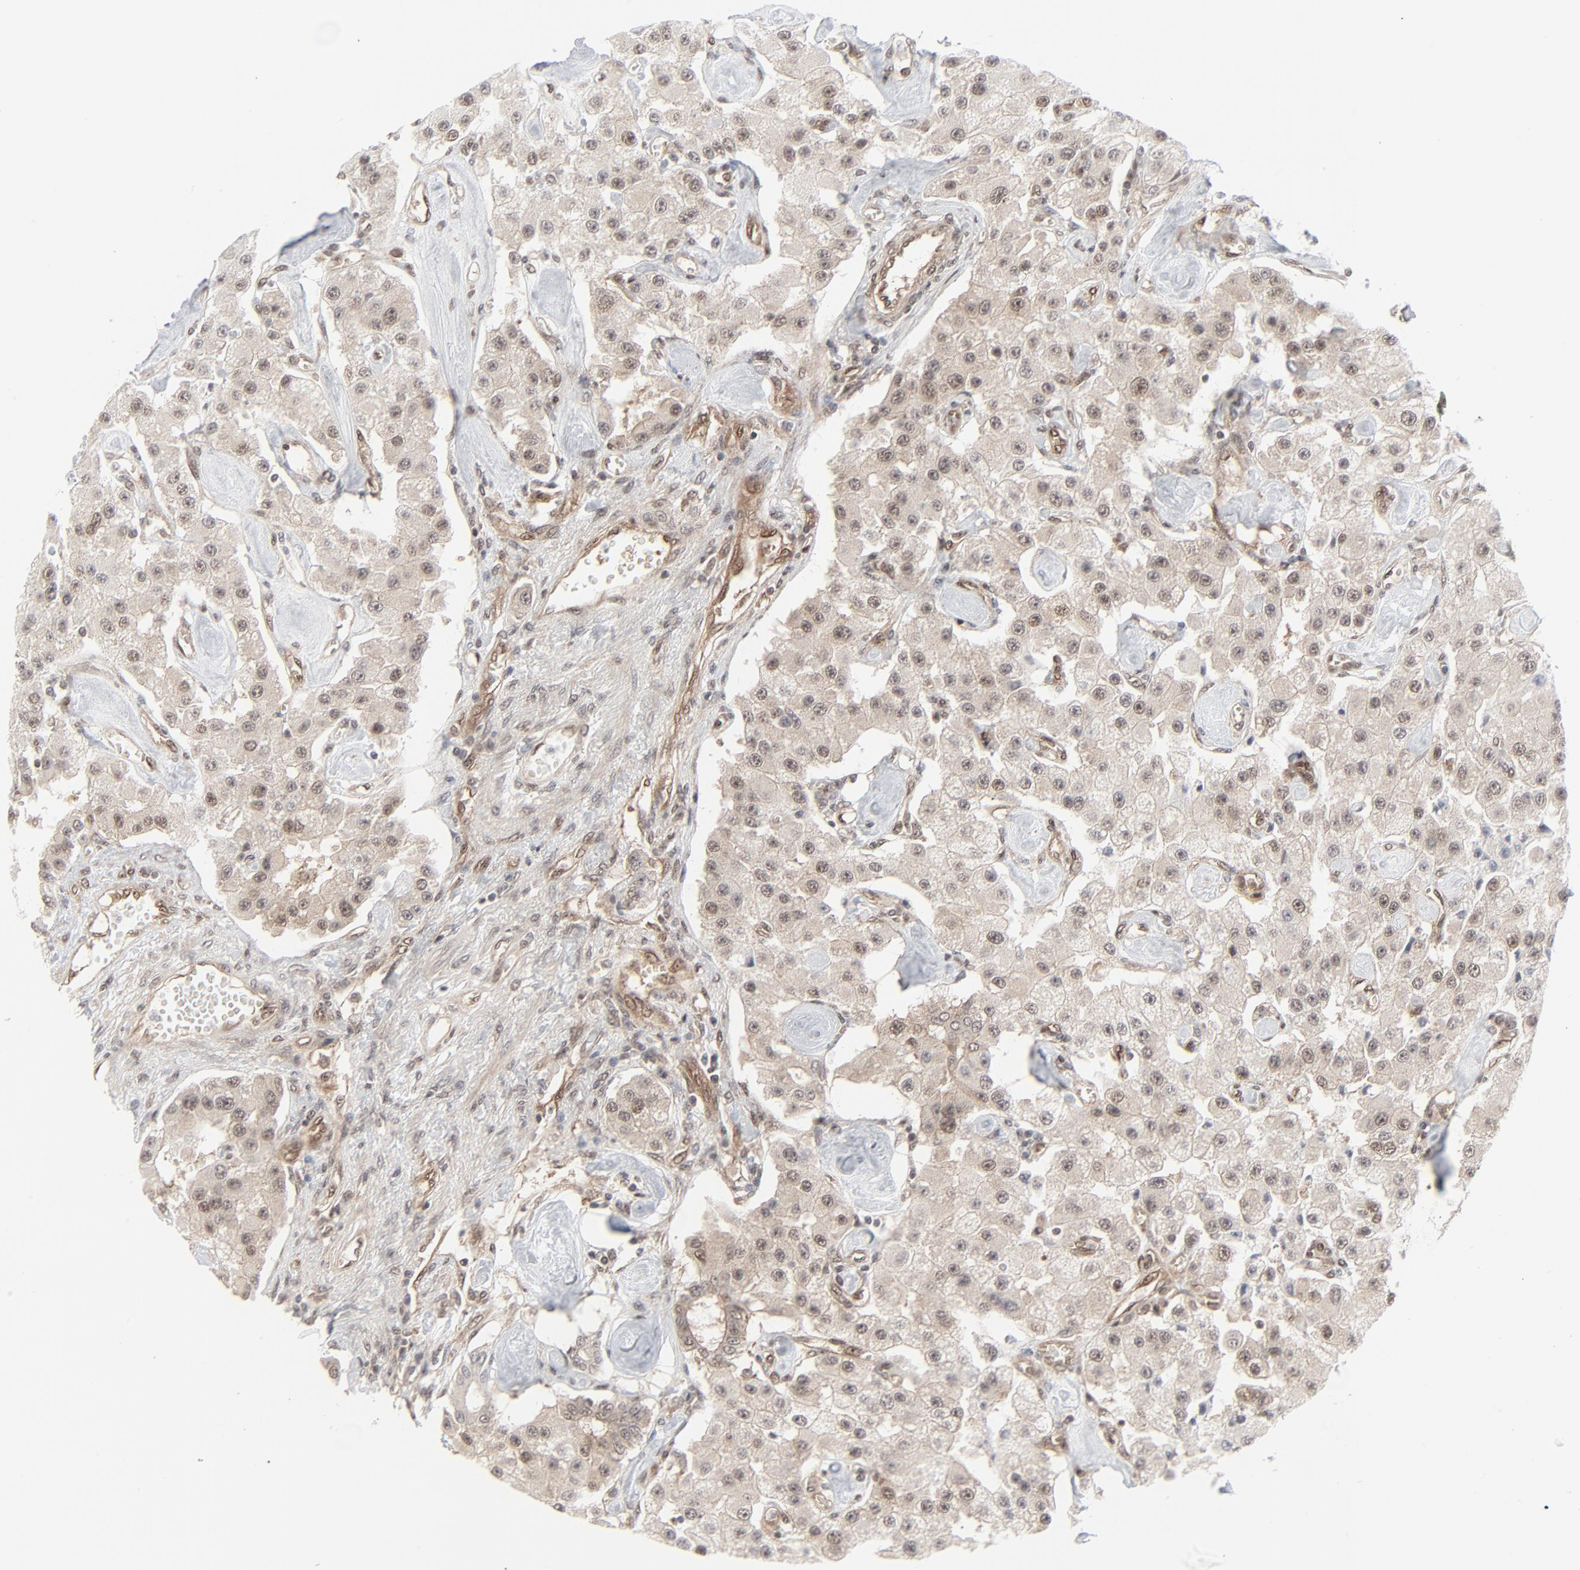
{"staining": {"intensity": "weak", "quantity": "25%-75%", "location": "cytoplasmic/membranous"}, "tissue": "carcinoid", "cell_type": "Tumor cells", "image_type": "cancer", "snomed": [{"axis": "morphology", "description": "Carcinoid, malignant, NOS"}, {"axis": "topography", "description": "Pancreas"}], "caption": "Tumor cells display low levels of weak cytoplasmic/membranous positivity in about 25%-75% of cells in malignant carcinoid.", "gene": "AKT1", "patient": {"sex": "male", "age": 41}}